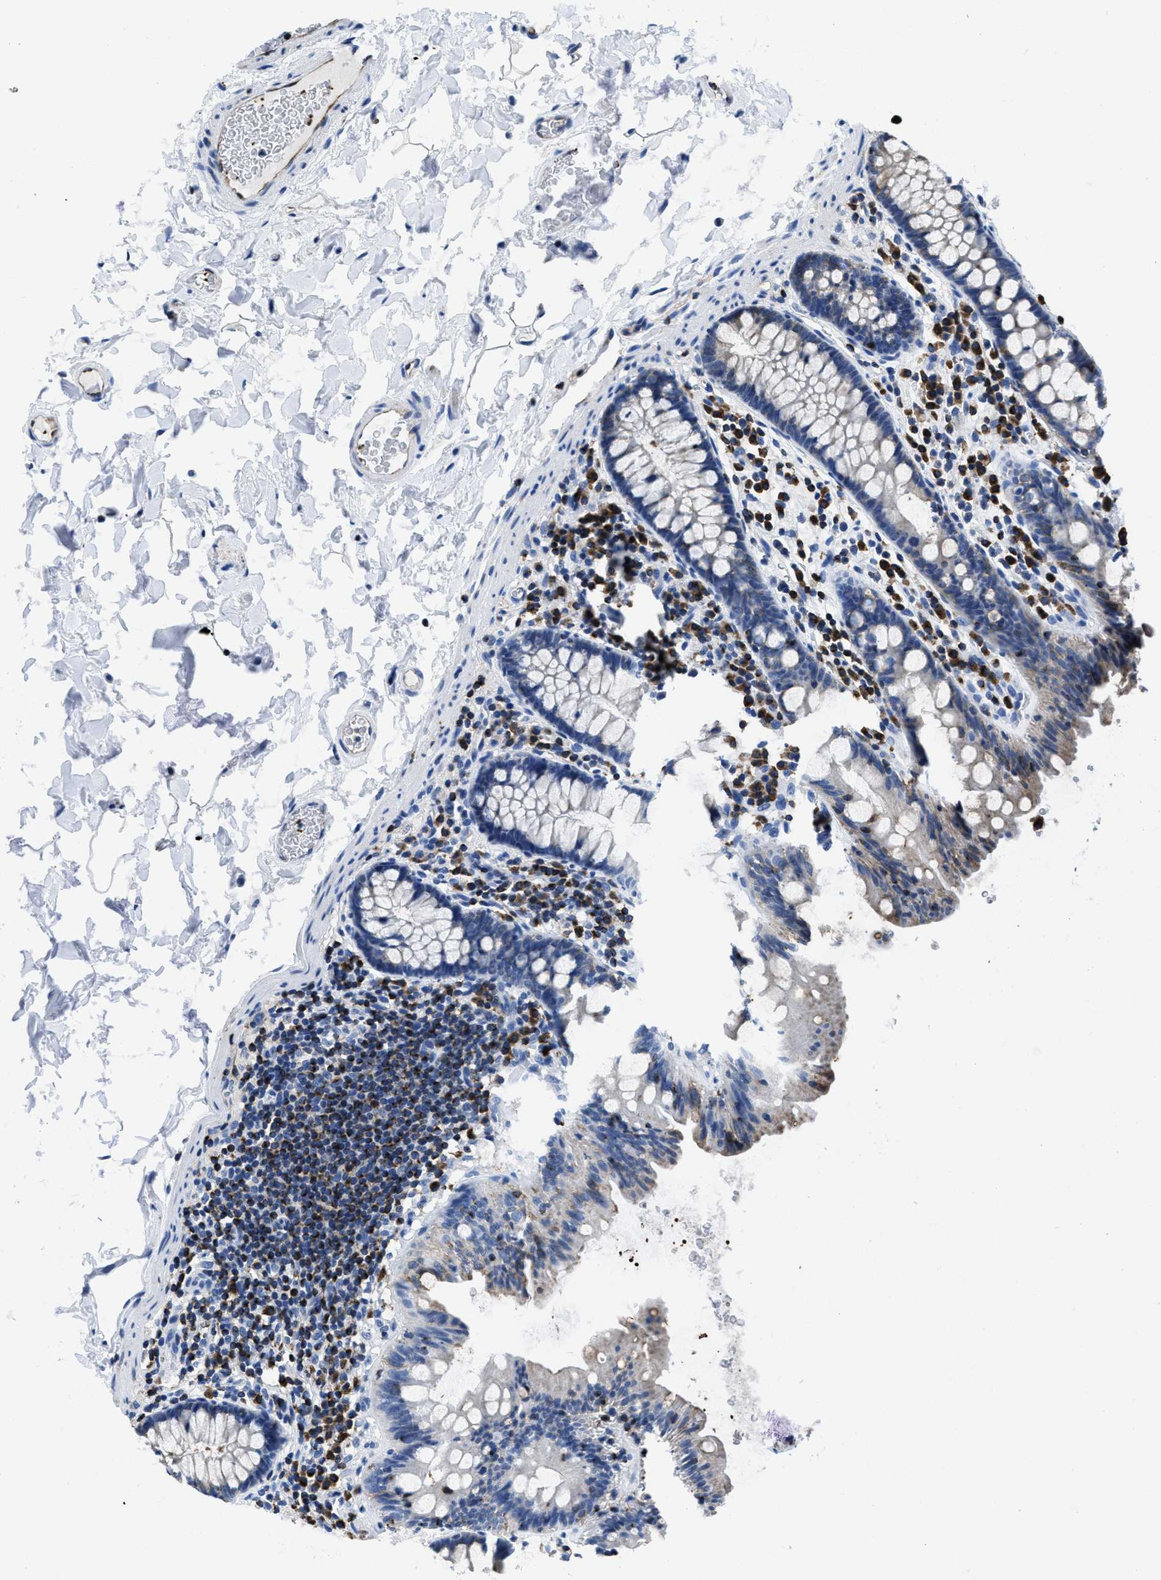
{"staining": {"intensity": "moderate", "quantity": ">75%", "location": "cytoplasmic/membranous"}, "tissue": "colon", "cell_type": "Endothelial cells", "image_type": "normal", "snomed": [{"axis": "morphology", "description": "Normal tissue, NOS"}, {"axis": "topography", "description": "Colon"}], "caption": "Endothelial cells reveal moderate cytoplasmic/membranous positivity in about >75% of cells in unremarkable colon.", "gene": "ITGA3", "patient": {"sex": "female", "age": 80}}